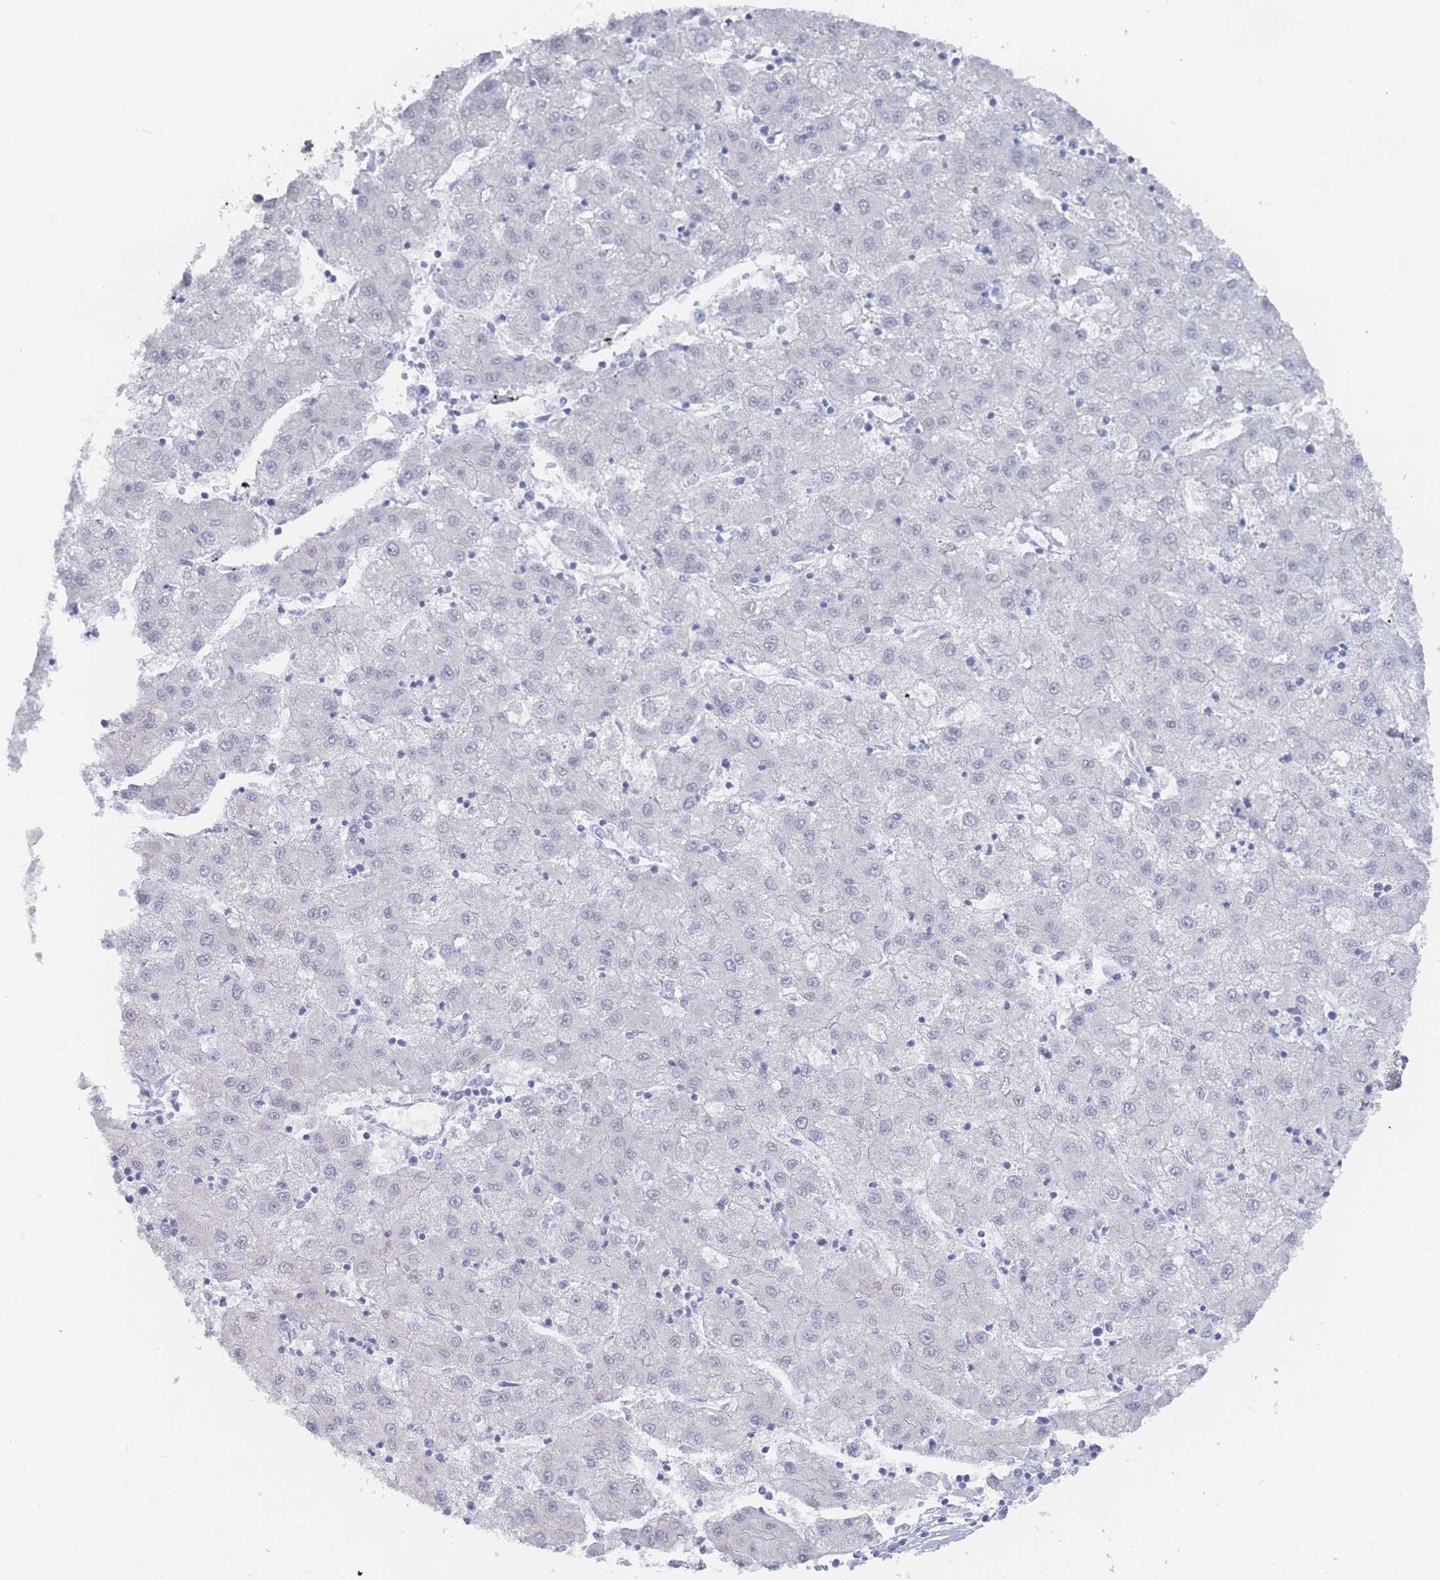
{"staining": {"intensity": "negative", "quantity": "none", "location": "none"}, "tissue": "liver cancer", "cell_type": "Tumor cells", "image_type": "cancer", "snomed": [{"axis": "morphology", "description": "Carcinoma, Hepatocellular, NOS"}, {"axis": "topography", "description": "Liver"}], "caption": "This is an immunohistochemistry (IHC) micrograph of liver cancer (hepatocellular carcinoma). There is no staining in tumor cells.", "gene": "IMPG1", "patient": {"sex": "male", "age": 72}}